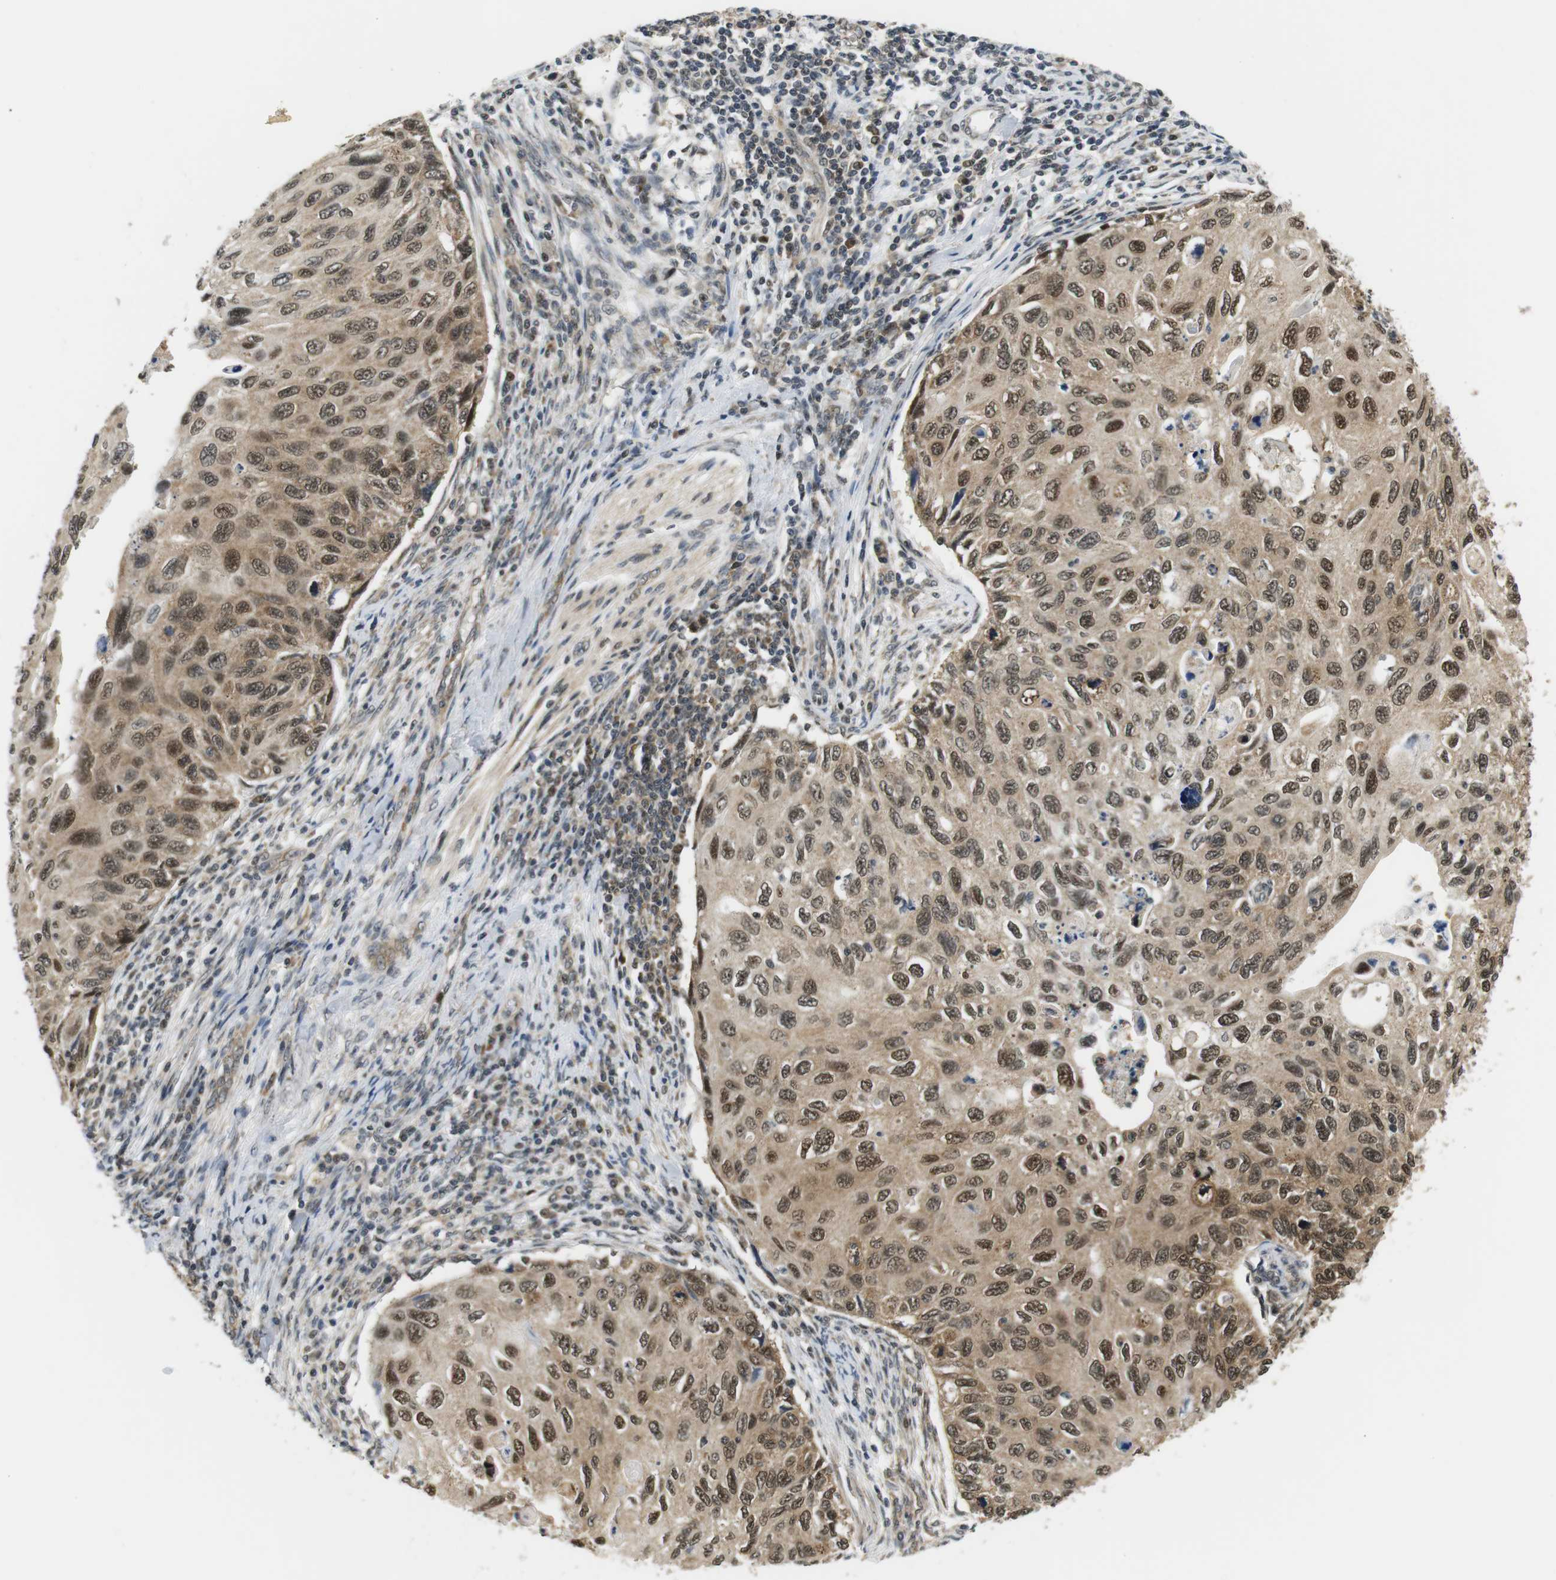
{"staining": {"intensity": "moderate", "quantity": ">75%", "location": "cytoplasmic/membranous,nuclear"}, "tissue": "cervical cancer", "cell_type": "Tumor cells", "image_type": "cancer", "snomed": [{"axis": "morphology", "description": "Squamous cell carcinoma, NOS"}, {"axis": "topography", "description": "Cervix"}], "caption": "Brown immunohistochemical staining in squamous cell carcinoma (cervical) shows moderate cytoplasmic/membranous and nuclear expression in approximately >75% of tumor cells.", "gene": "CSNK2B", "patient": {"sex": "female", "age": 70}}